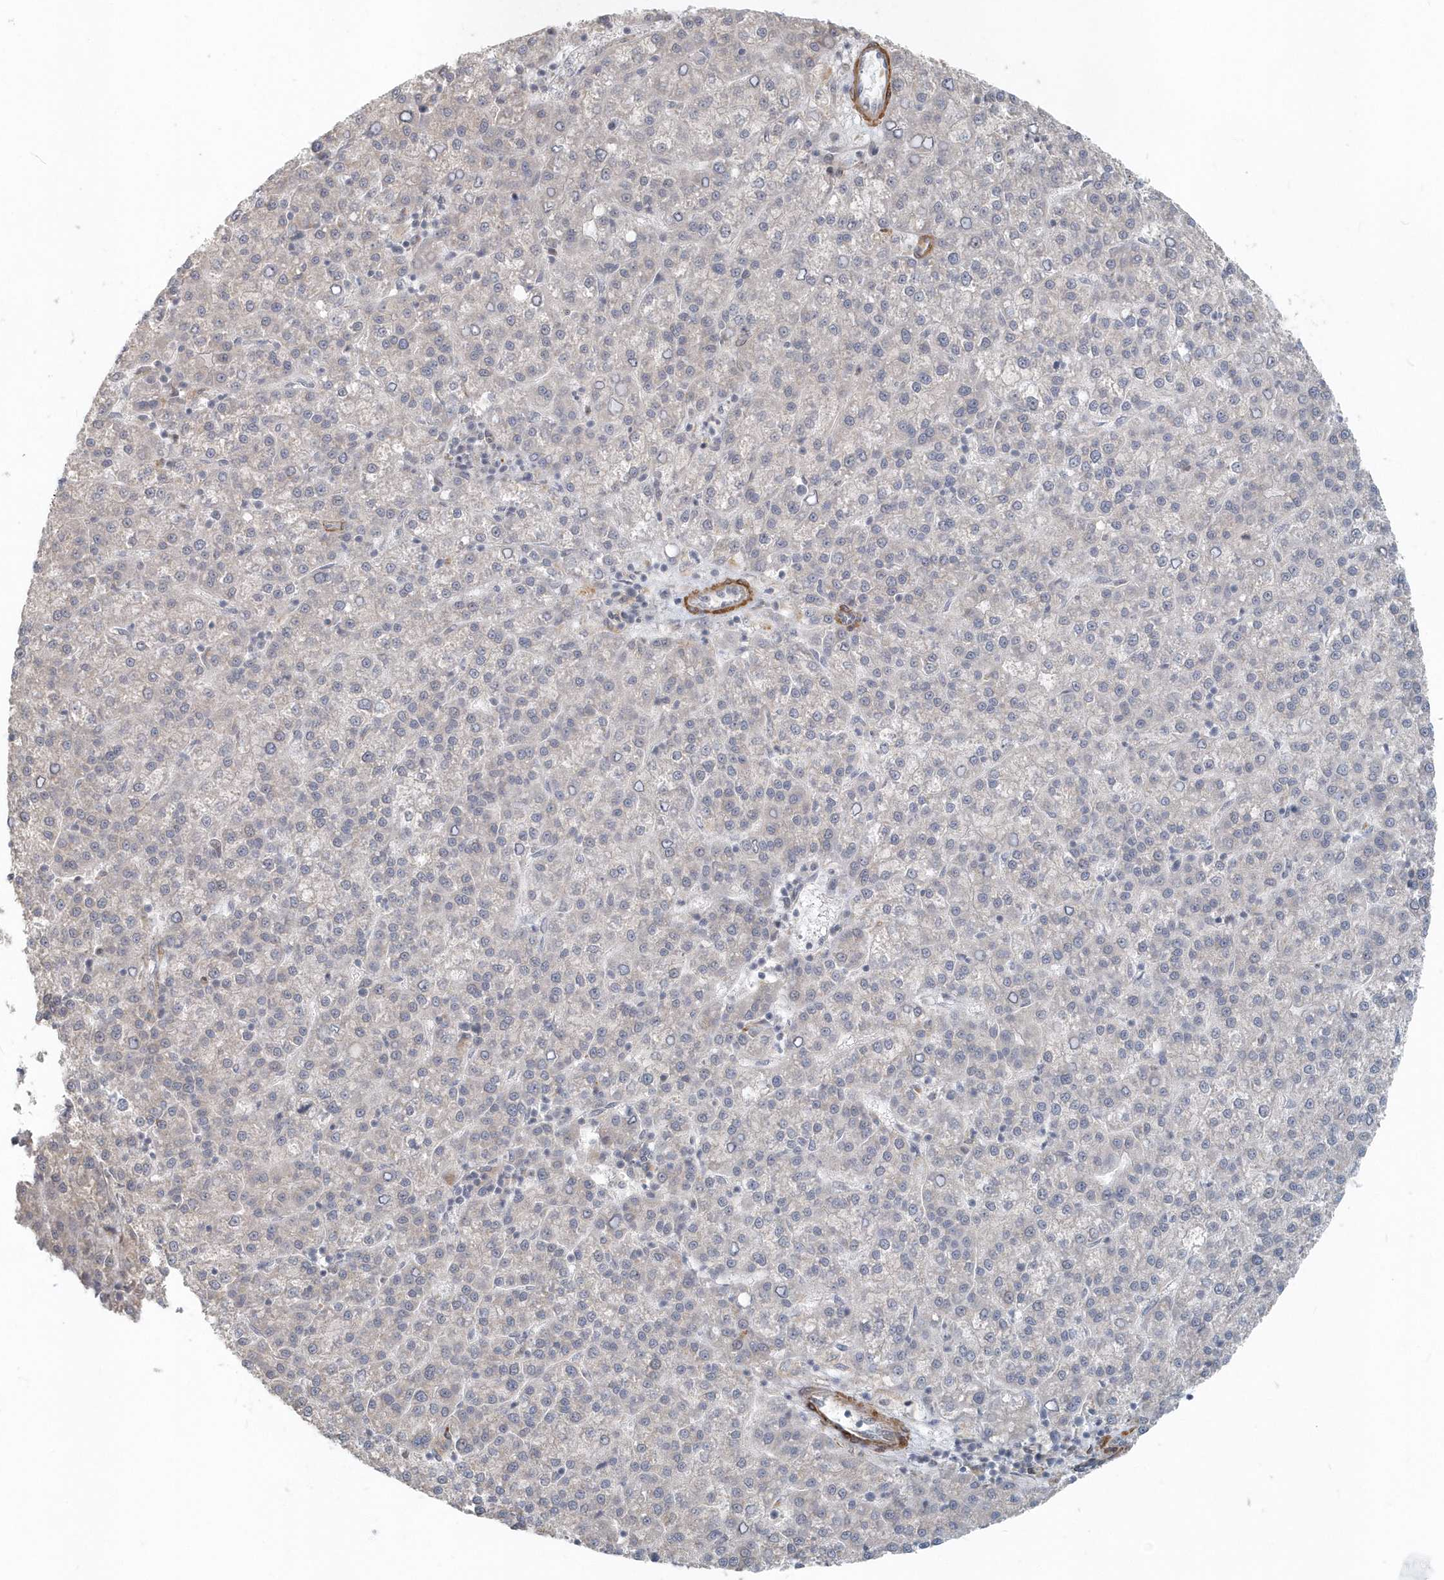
{"staining": {"intensity": "negative", "quantity": "none", "location": "none"}, "tissue": "liver cancer", "cell_type": "Tumor cells", "image_type": "cancer", "snomed": [{"axis": "morphology", "description": "Carcinoma, Hepatocellular, NOS"}, {"axis": "topography", "description": "Liver"}], "caption": "Tumor cells show no significant protein positivity in liver cancer. The staining is performed using DAB (3,3'-diaminobenzidine) brown chromogen with nuclei counter-stained in using hematoxylin.", "gene": "NAPB", "patient": {"sex": "female", "age": 58}}